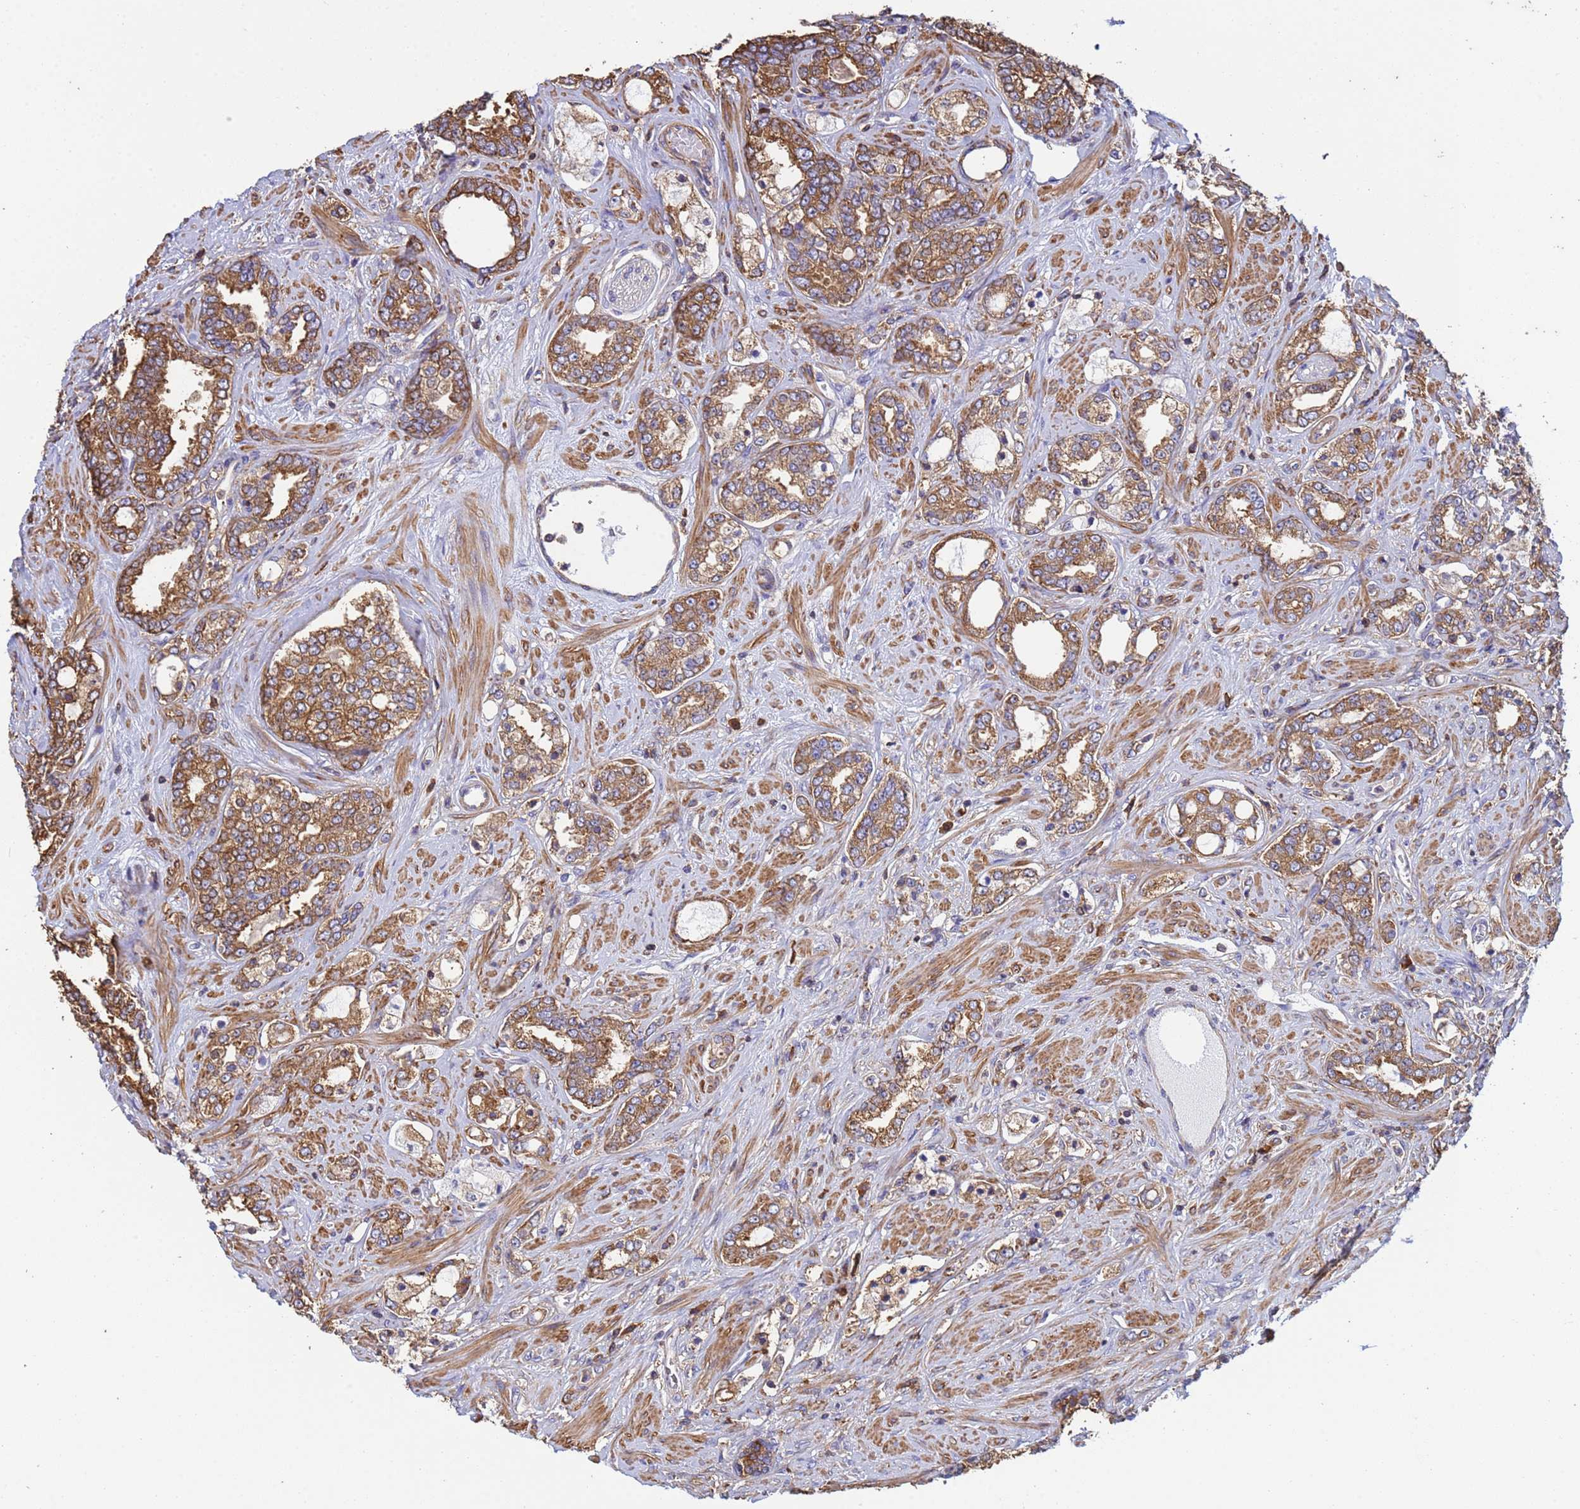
{"staining": {"intensity": "moderate", "quantity": ">75%", "location": "cytoplasmic/membranous"}, "tissue": "prostate cancer", "cell_type": "Tumor cells", "image_type": "cancer", "snomed": [{"axis": "morphology", "description": "Adenocarcinoma, High grade"}, {"axis": "topography", "description": "Prostate"}], "caption": "Tumor cells demonstrate medium levels of moderate cytoplasmic/membranous expression in approximately >75% of cells in high-grade adenocarcinoma (prostate).", "gene": "ZNG1B", "patient": {"sex": "male", "age": 64}}